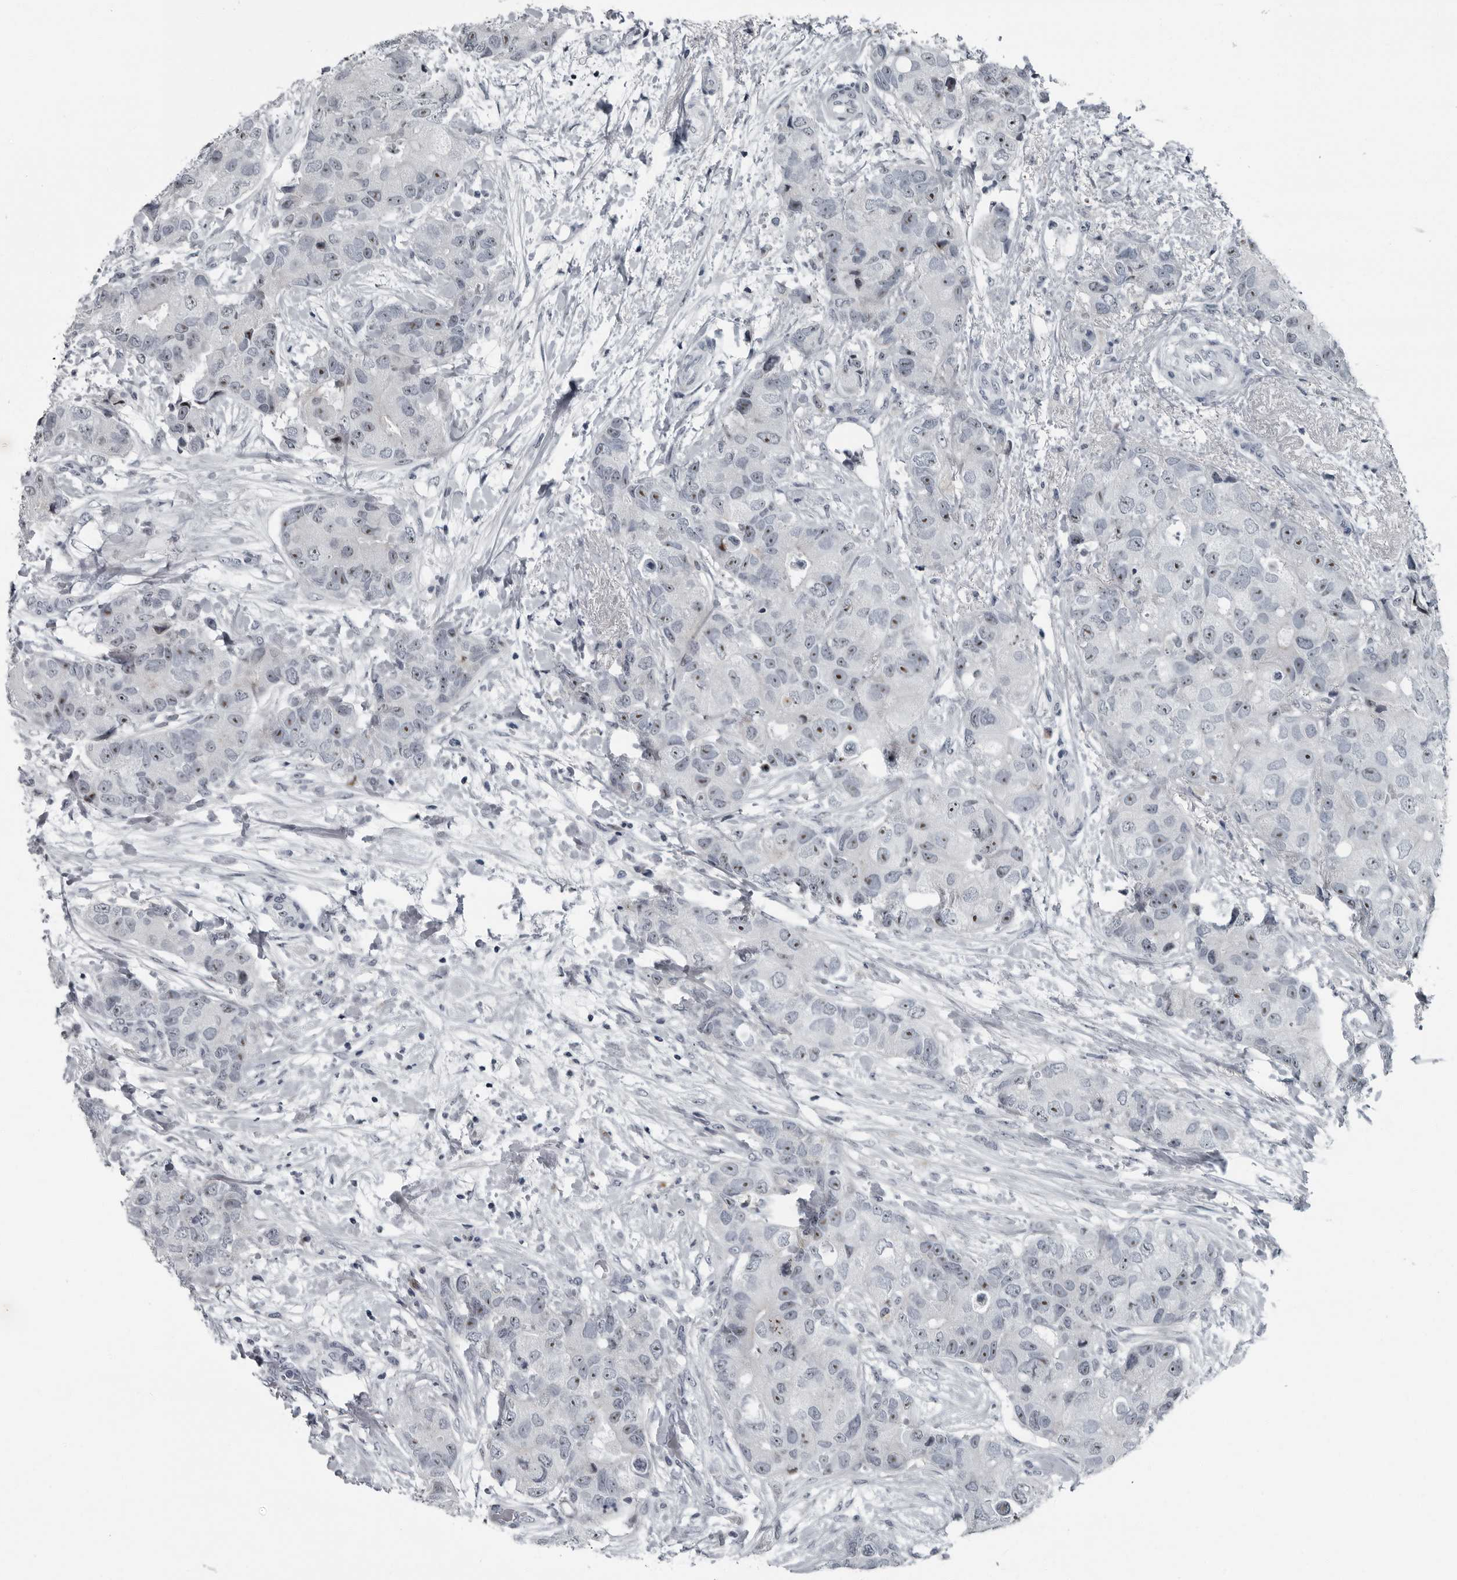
{"staining": {"intensity": "moderate", "quantity": ">75%", "location": "nuclear"}, "tissue": "breast cancer", "cell_type": "Tumor cells", "image_type": "cancer", "snomed": [{"axis": "morphology", "description": "Duct carcinoma"}, {"axis": "topography", "description": "Breast"}], "caption": "Immunohistochemistry (IHC) histopathology image of neoplastic tissue: breast cancer stained using immunohistochemistry displays medium levels of moderate protein expression localized specifically in the nuclear of tumor cells, appearing as a nuclear brown color.", "gene": "PDCD11", "patient": {"sex": "female", "age": 62}}